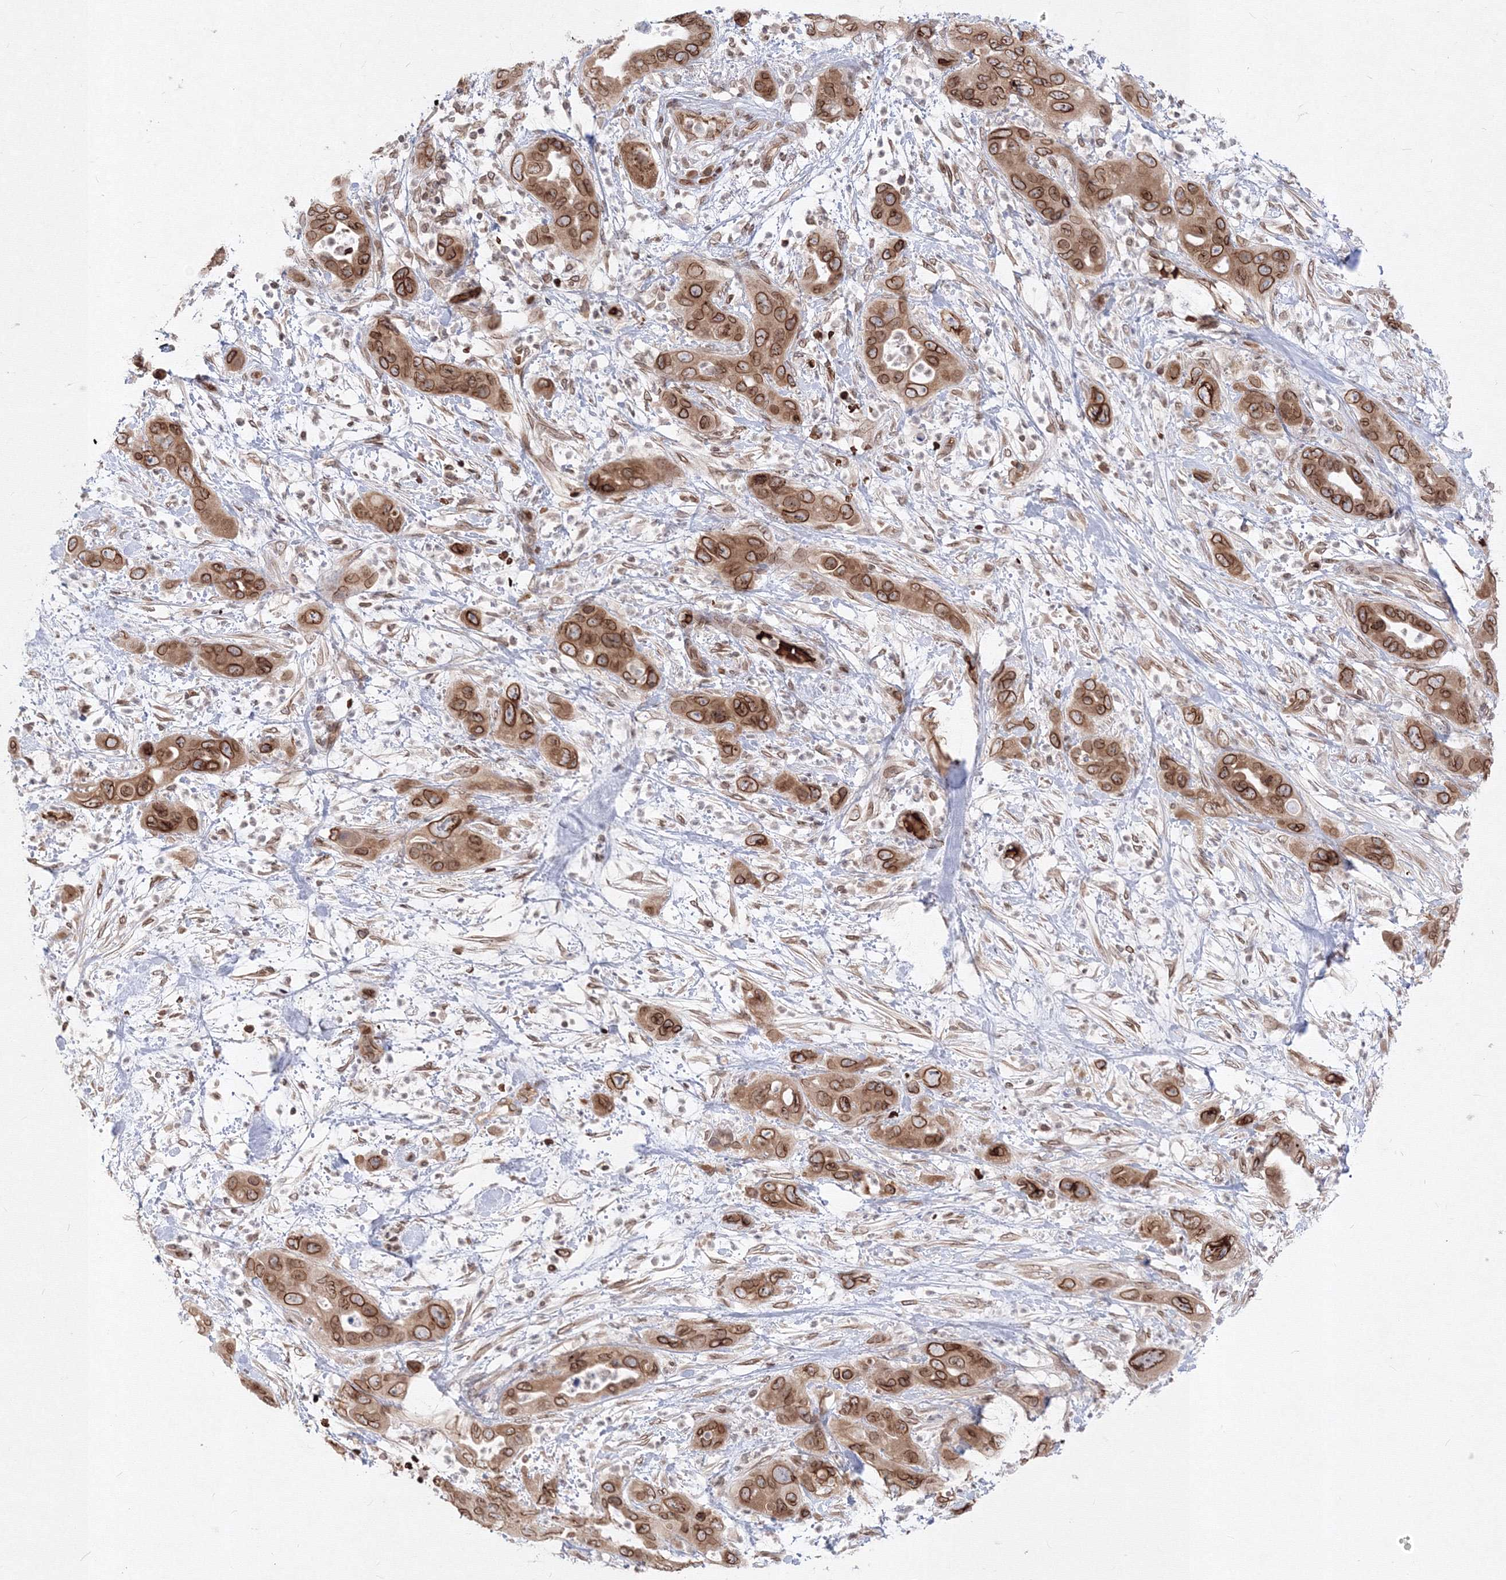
{"staining": {"intensity": "moderate", "quantity": ">75%", "location": "cytoplasmic/membranous,nuclear"}, "tissue": "pancreatic cancer", "cell_type": "Tumor cells", "image_type": "cancer", "snomed": [{"axis": "morphology", "description": "Adenocarcinoma, NOS"}, {"axis": "topography", "description": "Pancreas"}], "caption": "This is an image of immunohistochemistry staining of pancreatic adenocarcinoma, which shows moderate positivity in the cytoplasmic/membranous and nuclear of tumor cells.", "gene": "DNAJB2", "patient": {"sex": "female", "age": 71}}